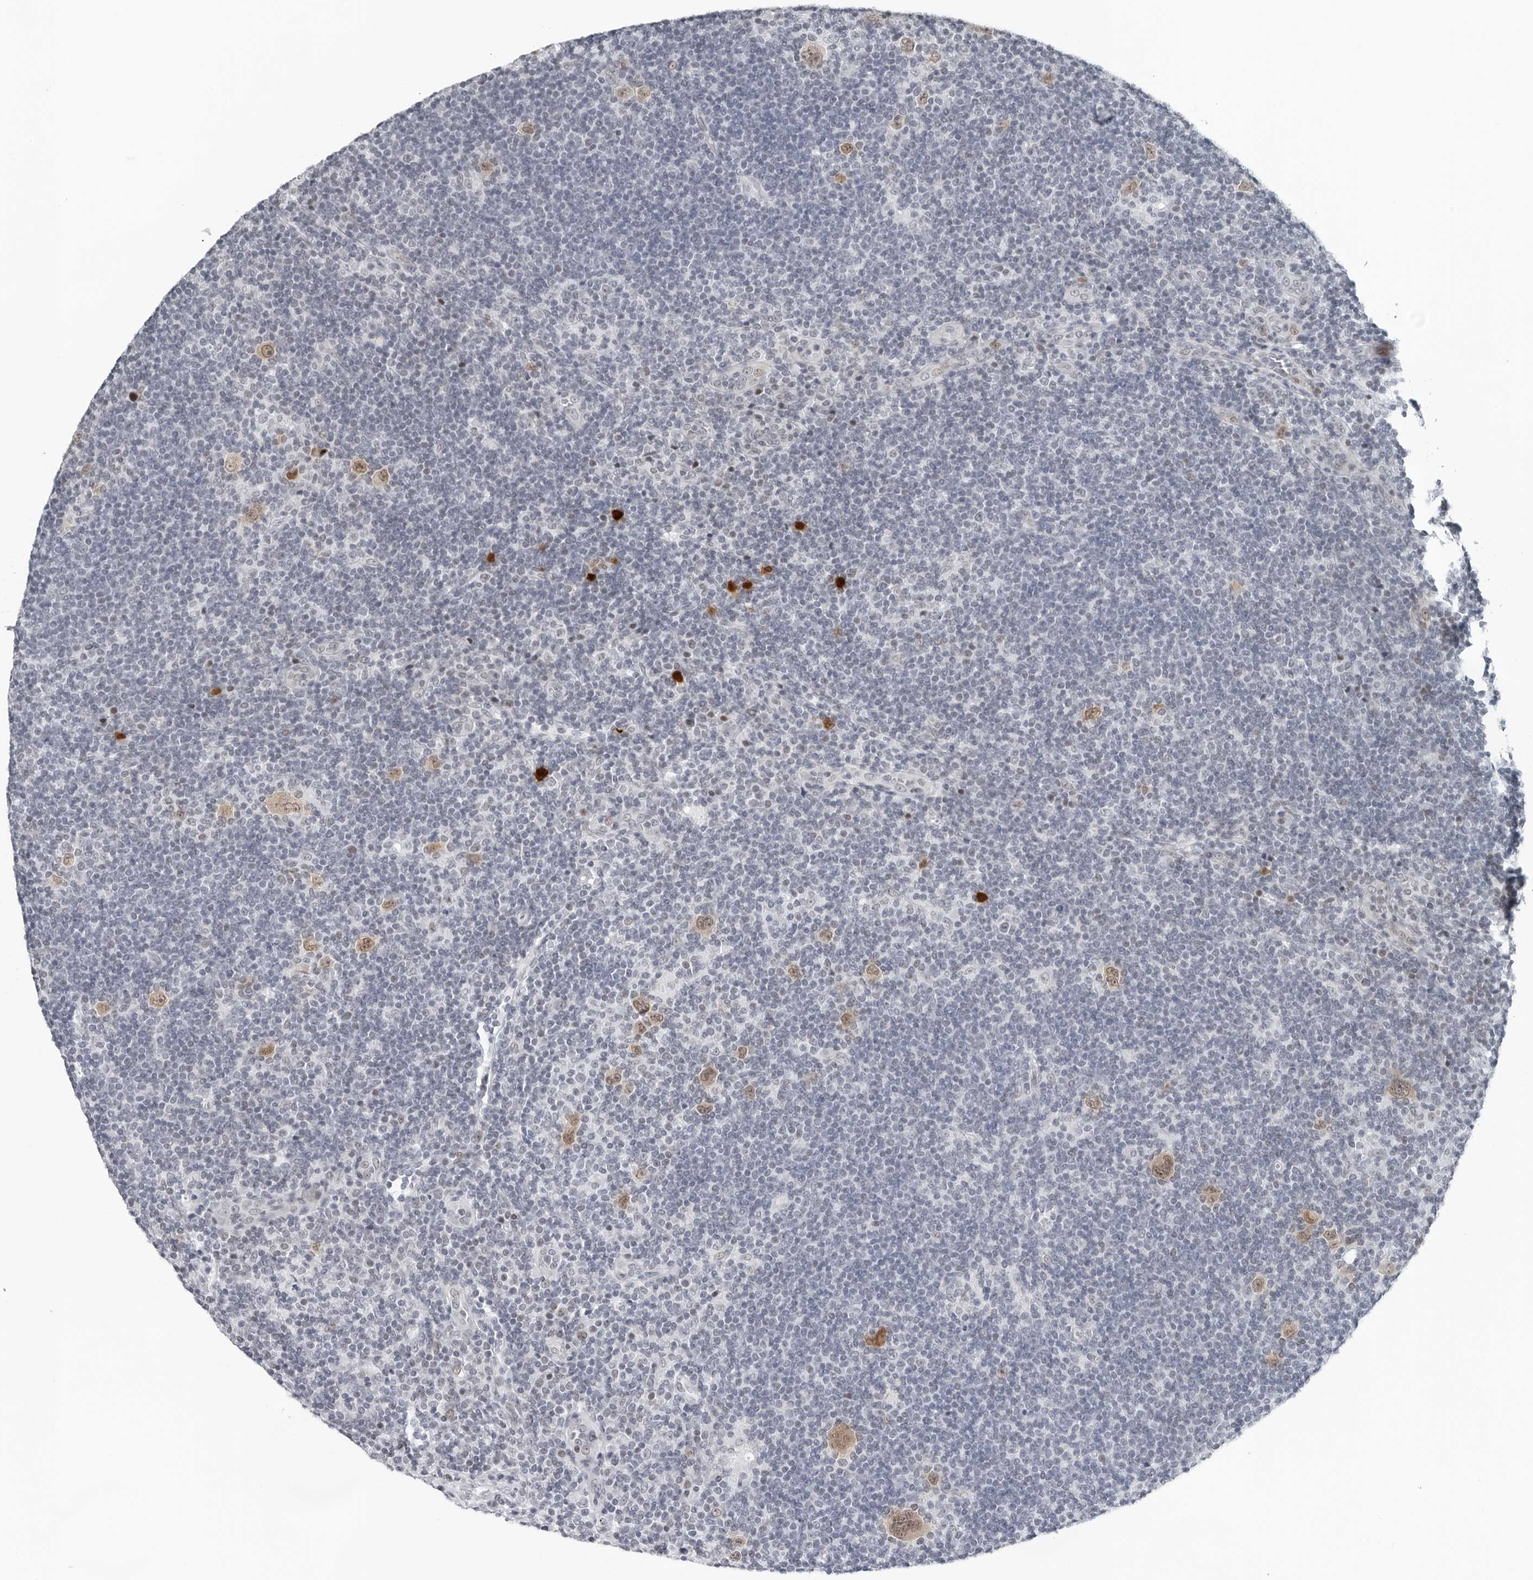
{"staining": {"intensity": "weak", "quantity": ">75%", "location": "nuclear"}, "tissue": "lymphoma", "cell_type": "Tumor cells", "image_type": "cancer", "snomed": [{"axis": "morphology", "description": "Hodgkin's disease, NOS"}, {"axis": "topography", "description": "Lymph node"}], "caption": "This histopathology image displays IHC staining of human lymphoma, with low weak nuclear expression in about >75% of tumor cells.", "gene": "PPP1R42", "patient": {"sex": "female", "age": 57}}